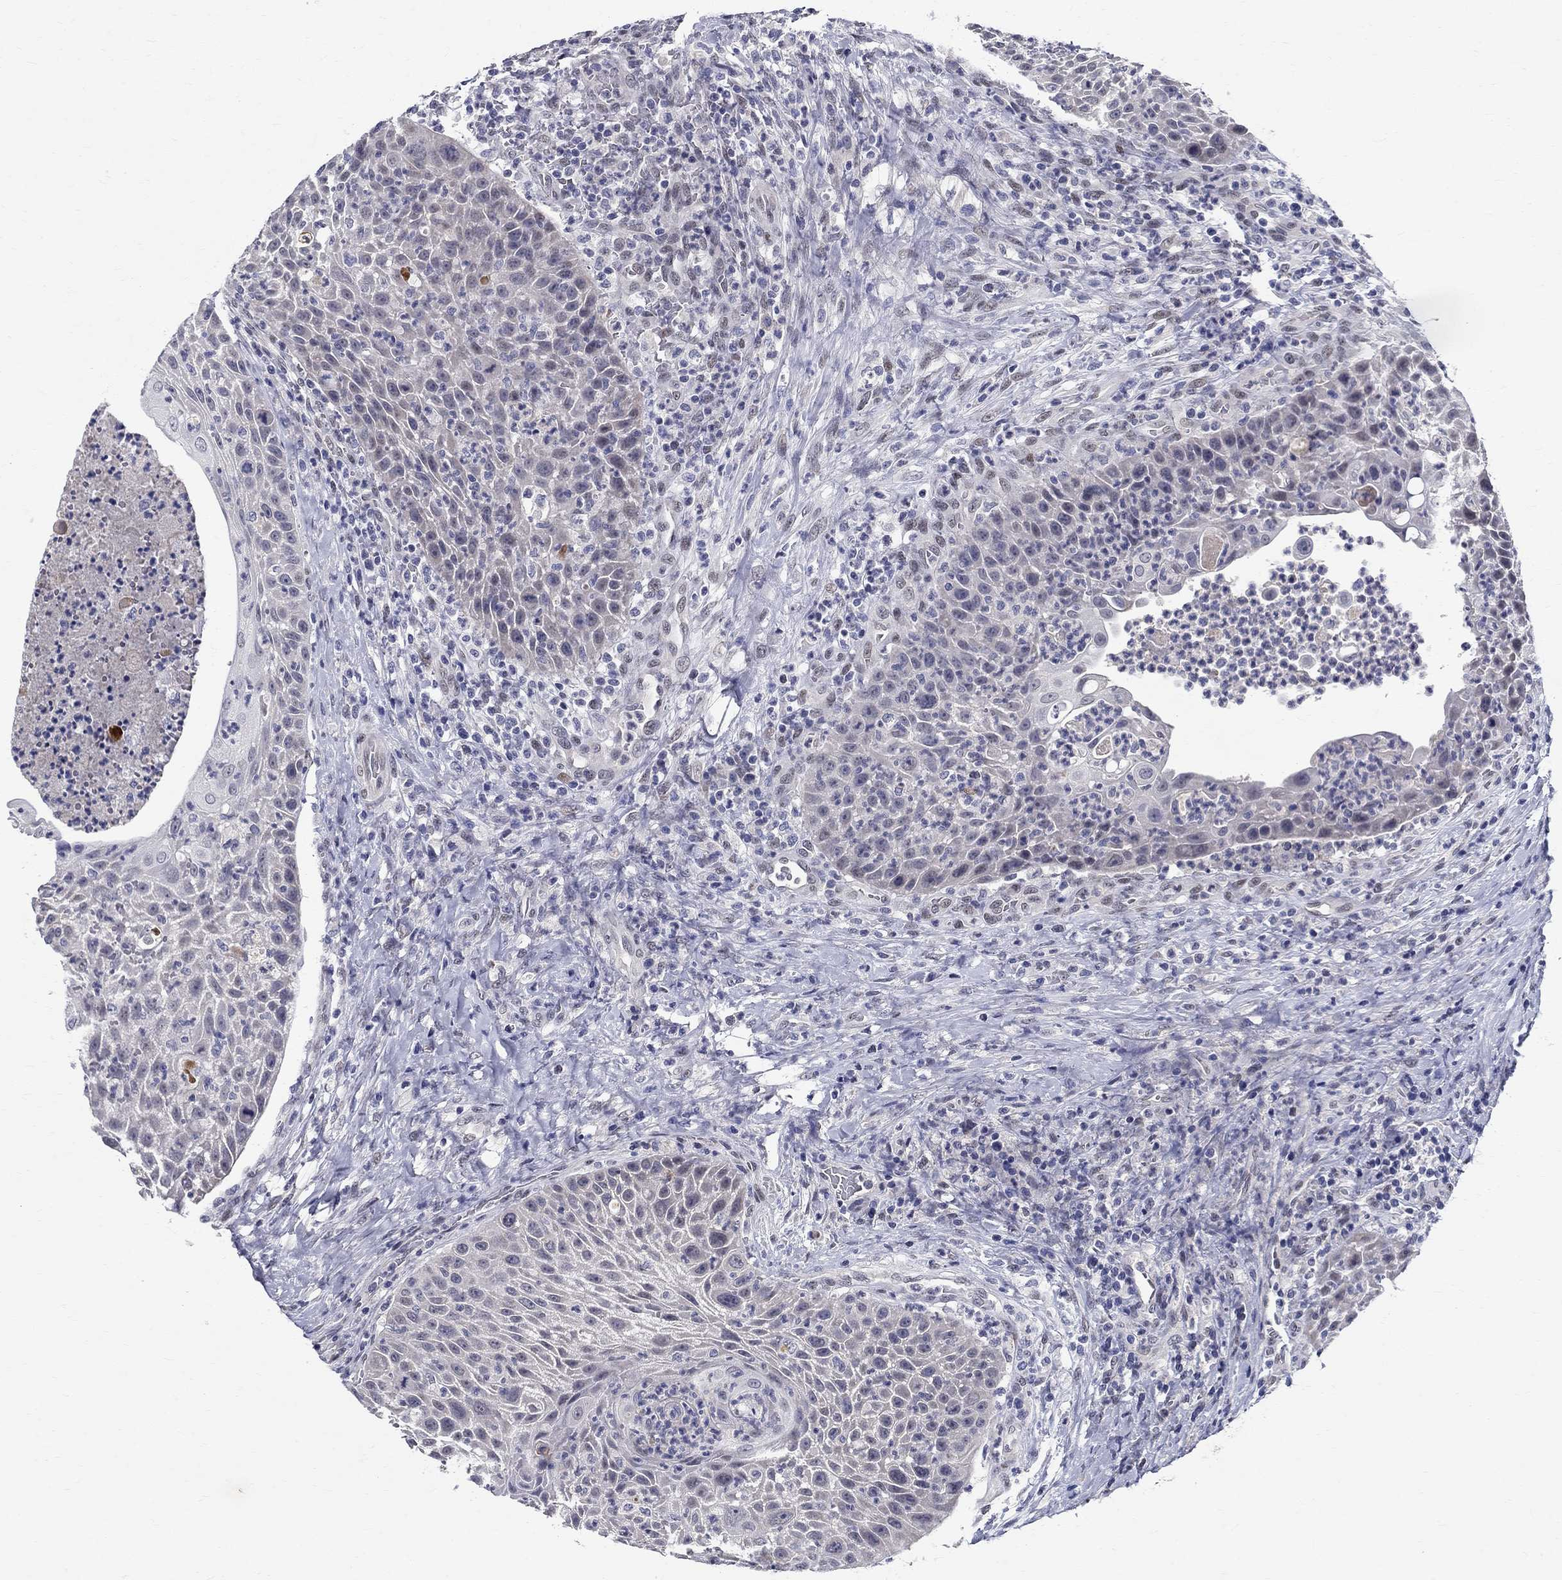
{"staining": {"intensity": "negative", "quantity": "none", "location": "none"}, "tissue": "head and neck cancer", "cell_type": "Tumor cells", "image_type": "cancer", "snomed": [{"axis": "morphology", "description": "Squamous cell carcinoma, NOS"}, {"axis": "topography", "description": "Head-Neck"}], "caption": "This is an immunohistochemistry (IHC) image of human head and neck cancer. There is no expression in tumor cells.", "gene": "RBFOX1", "patient": {"sex": "male", "age": 69}}